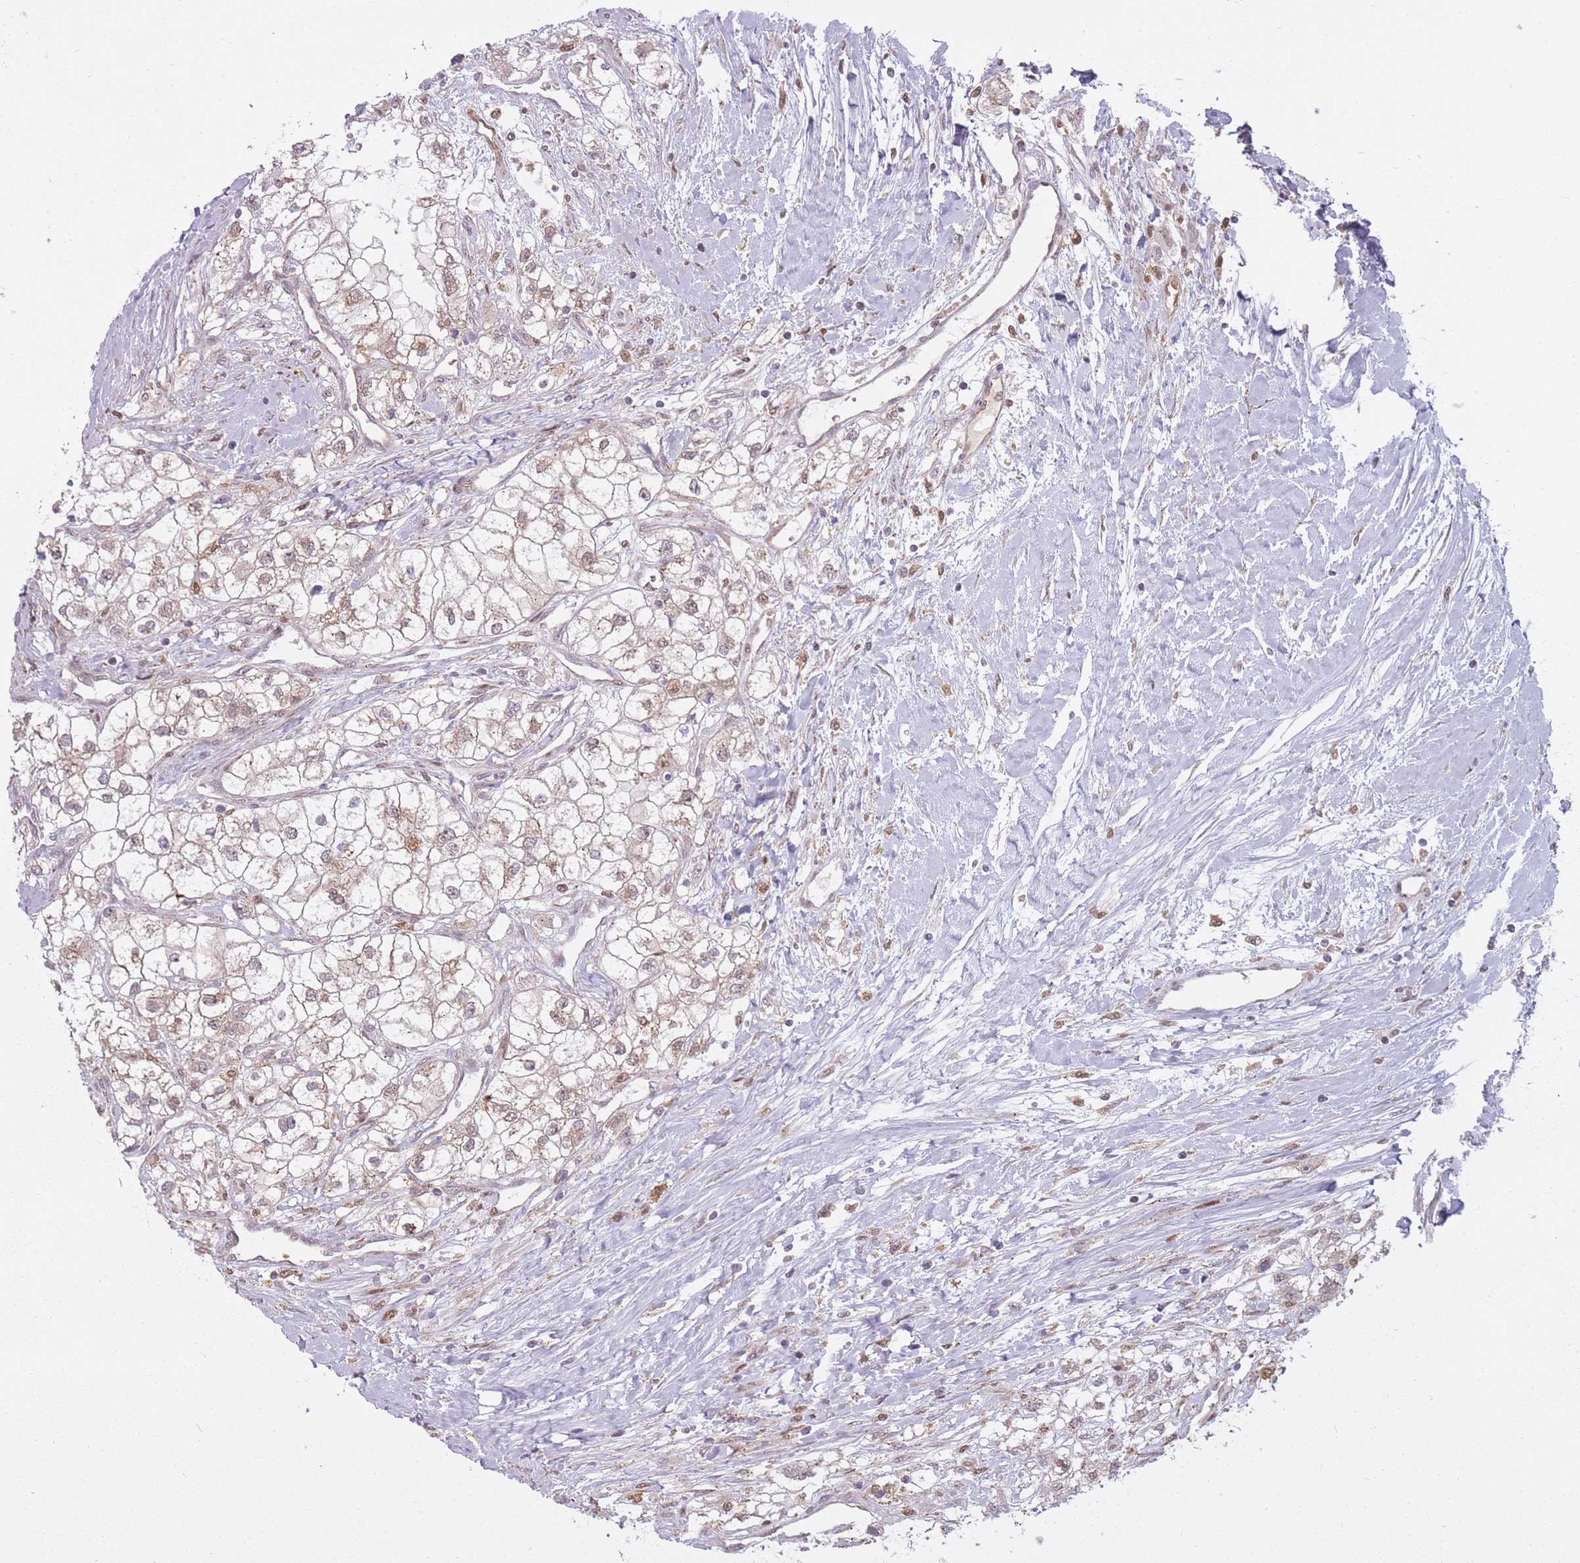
{"staining": {"intensity": "weak", "quantity": ">75%", "location": "cytoplasmic/membranous"}, "tissue": "renal cancer", "cell_type": "Tumor cells", "image_type": "cancer", "snomed": [{"axis": "morphology", "description": "Adenocarcinoma, NOS"}, {"axis": "topography", "description": "Kidney"}], "caption": "Tumor cells exhibit low levels of weak cytoplasmic/membranous staining in approximately >75% of cells in human renal cancer.", "gene": "LGALS9", "patient": {"sex": "male", "age": 59}}